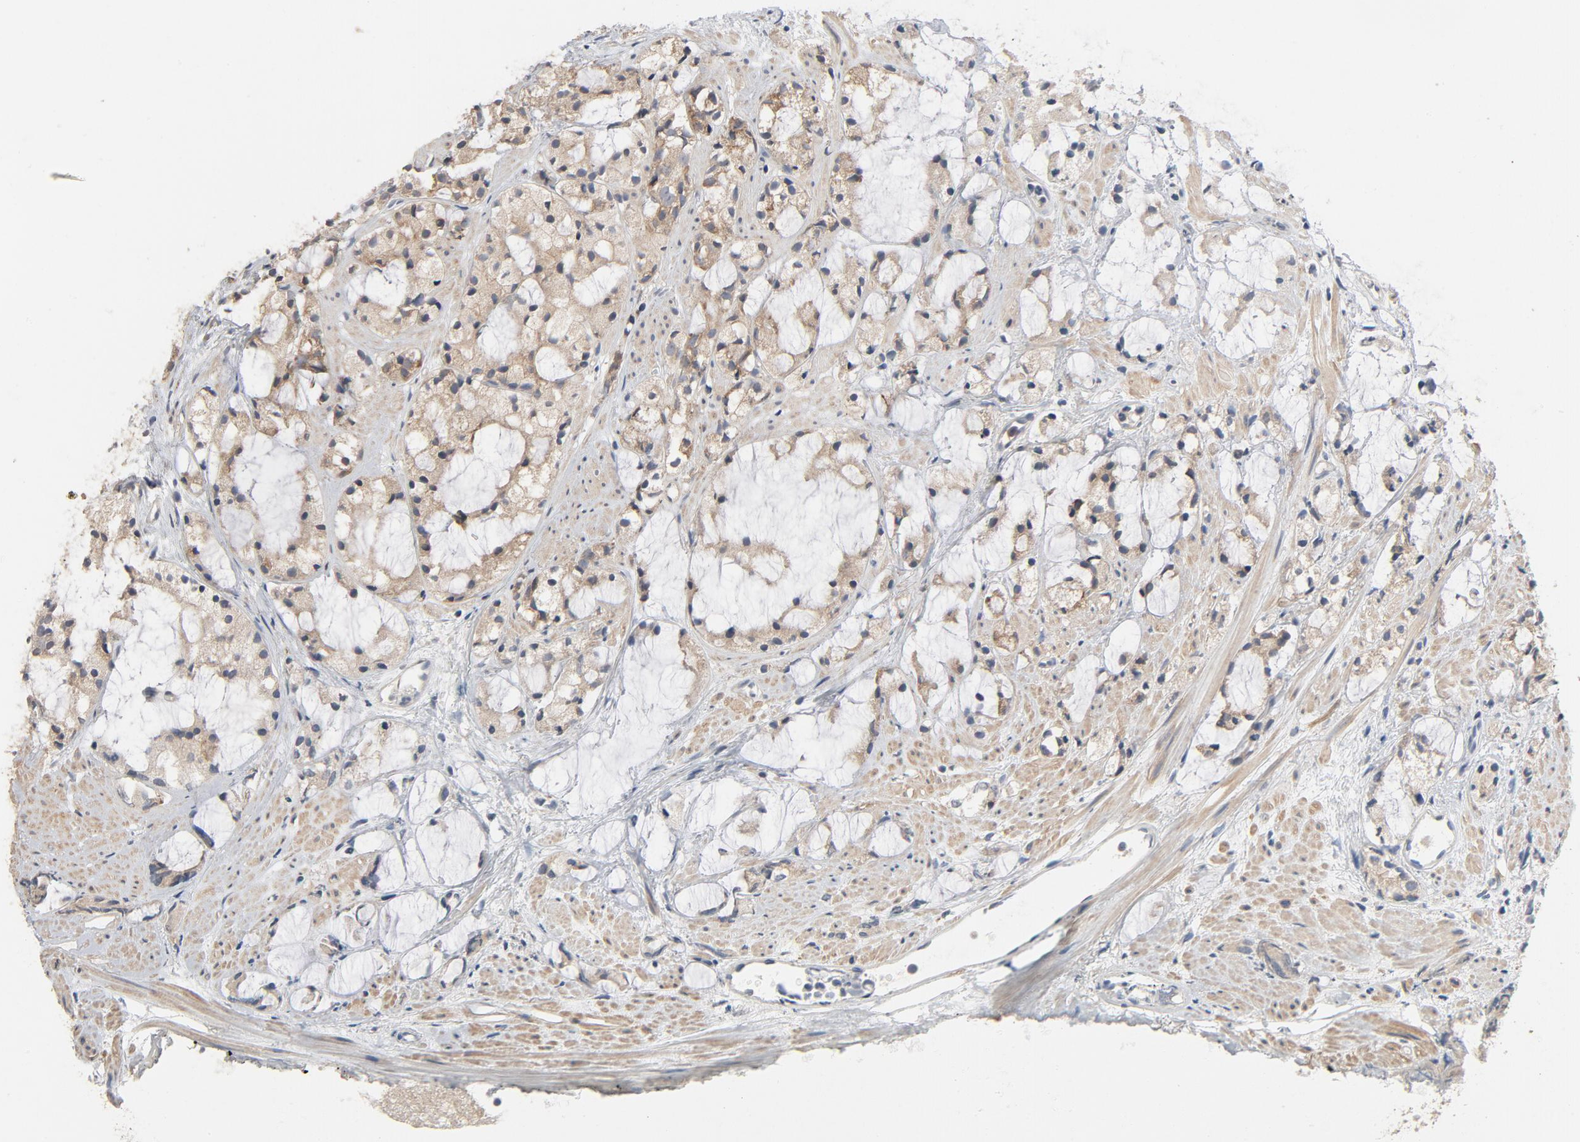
{"staining": {"intensity": "moderate", "quantity": ">75%", "location": "cytoplasmic/membranous"}, "tissue": "prostate cancer", "cell_type": "Tumor cells", "image_type": "cancer", "snomed": [{"axis": "morphology", "description": "Adenocarcinoma, High grade"}, {"axis": "topography", "description": "Prostate"}], "caption": "Prostate cancer (high-grade adenocarcinoma) tissue demonstrates moderate cytoplasmic/membranous staining in about >75% of tumor cells, visualized by immunohistochemistry.", "gene": "TLR4", "patient": {"sex": "male", "age": 85}}